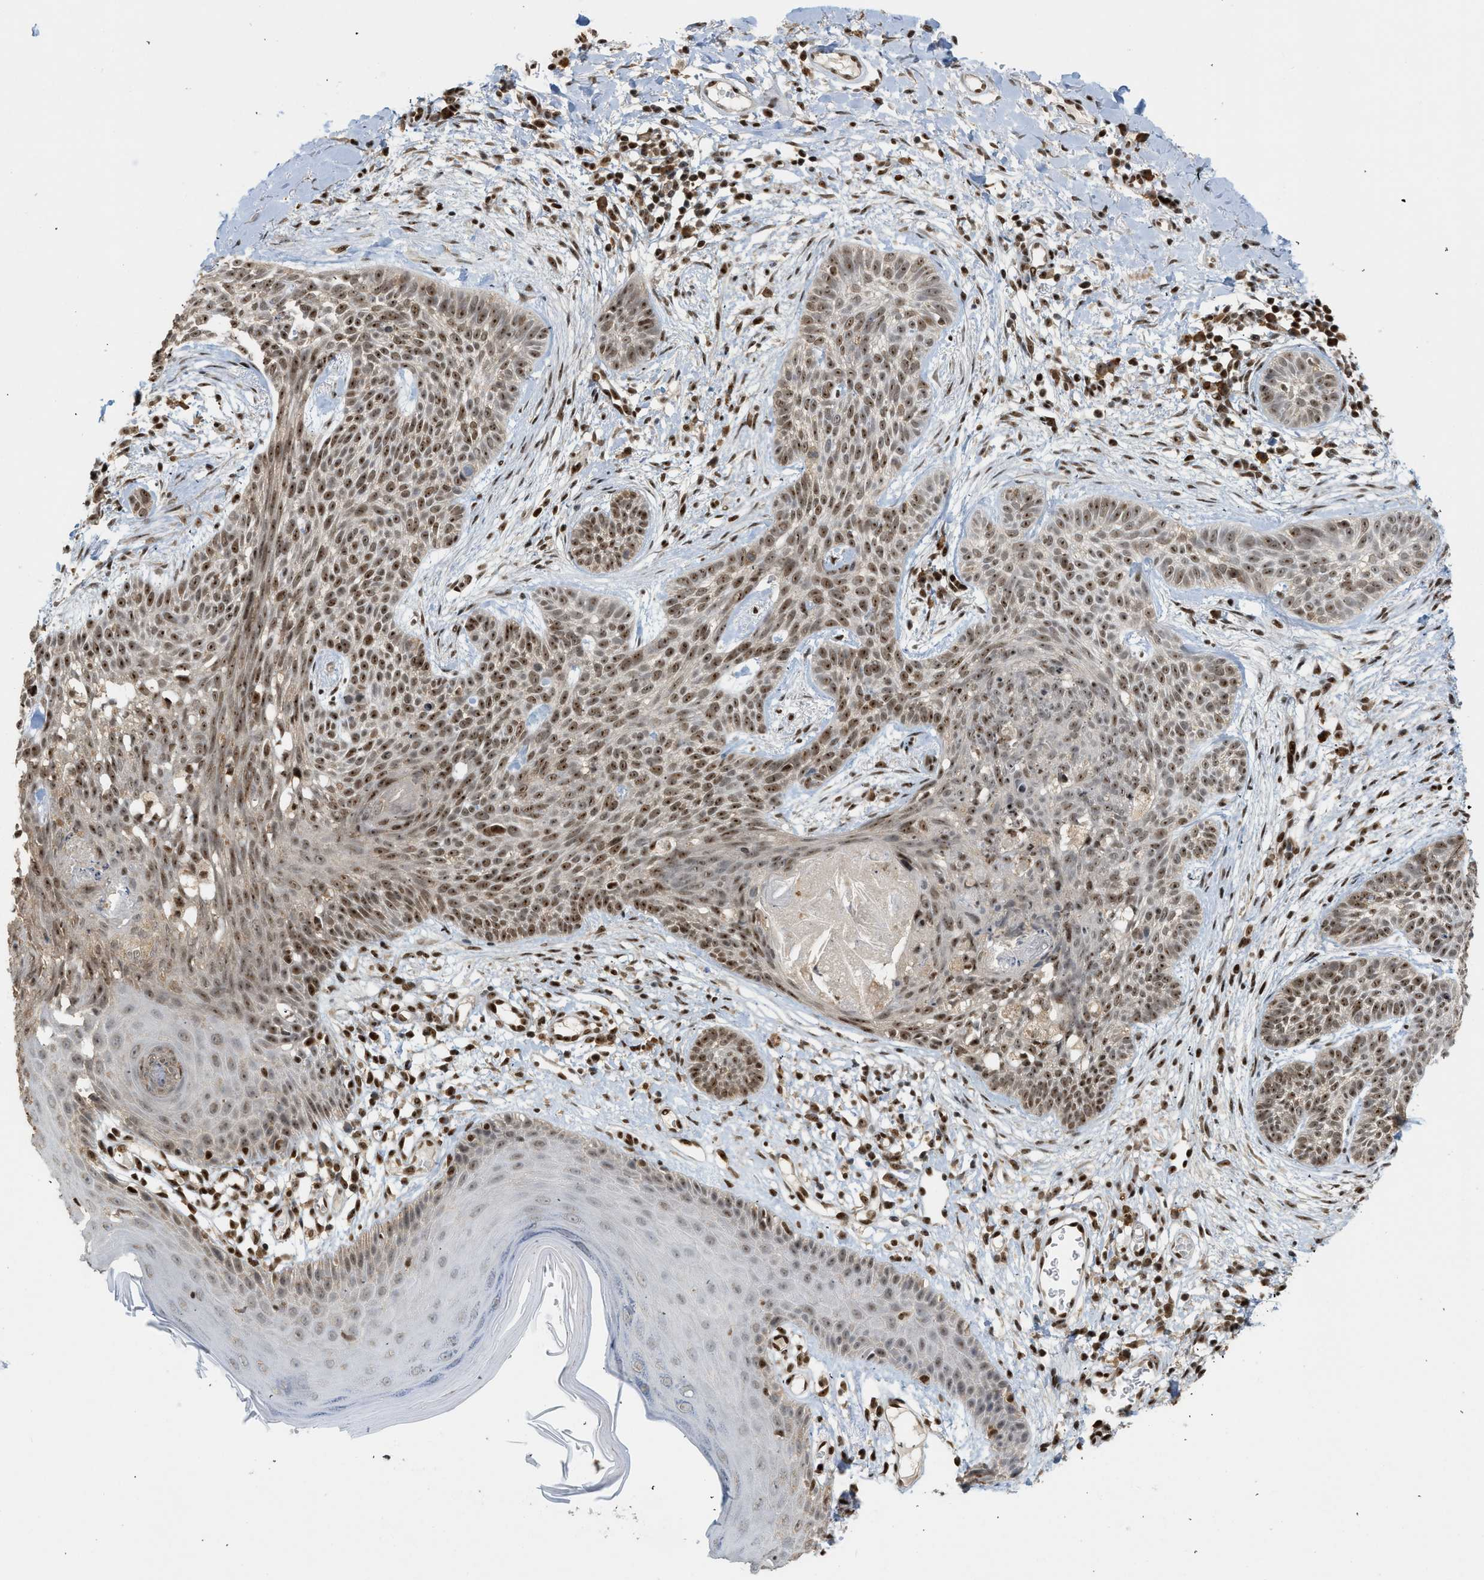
{"staining": {"intensity": "moderate", "quantity": ">75%", "location": "nuclear"}, "tissue": "skin cancer", "cell_type": "Tumor cells", "image_type": "cancer", "snomed": [{"axis": "morphology", "description": "Basal cell carcinoma"}, {"axis": "topography", "description": "Skin"}], "caption": "Protein staining of basal cell carcinoma (skin) tissue reveals moderate nuclear positivity in approximately >75% of tumor cells. (DAB (3,3'-diaminobenzidine) IHC with brightfield microscopy, high magnification).", "gene": "ZNF22", "patient": {"sex": "female", "age": 59}}